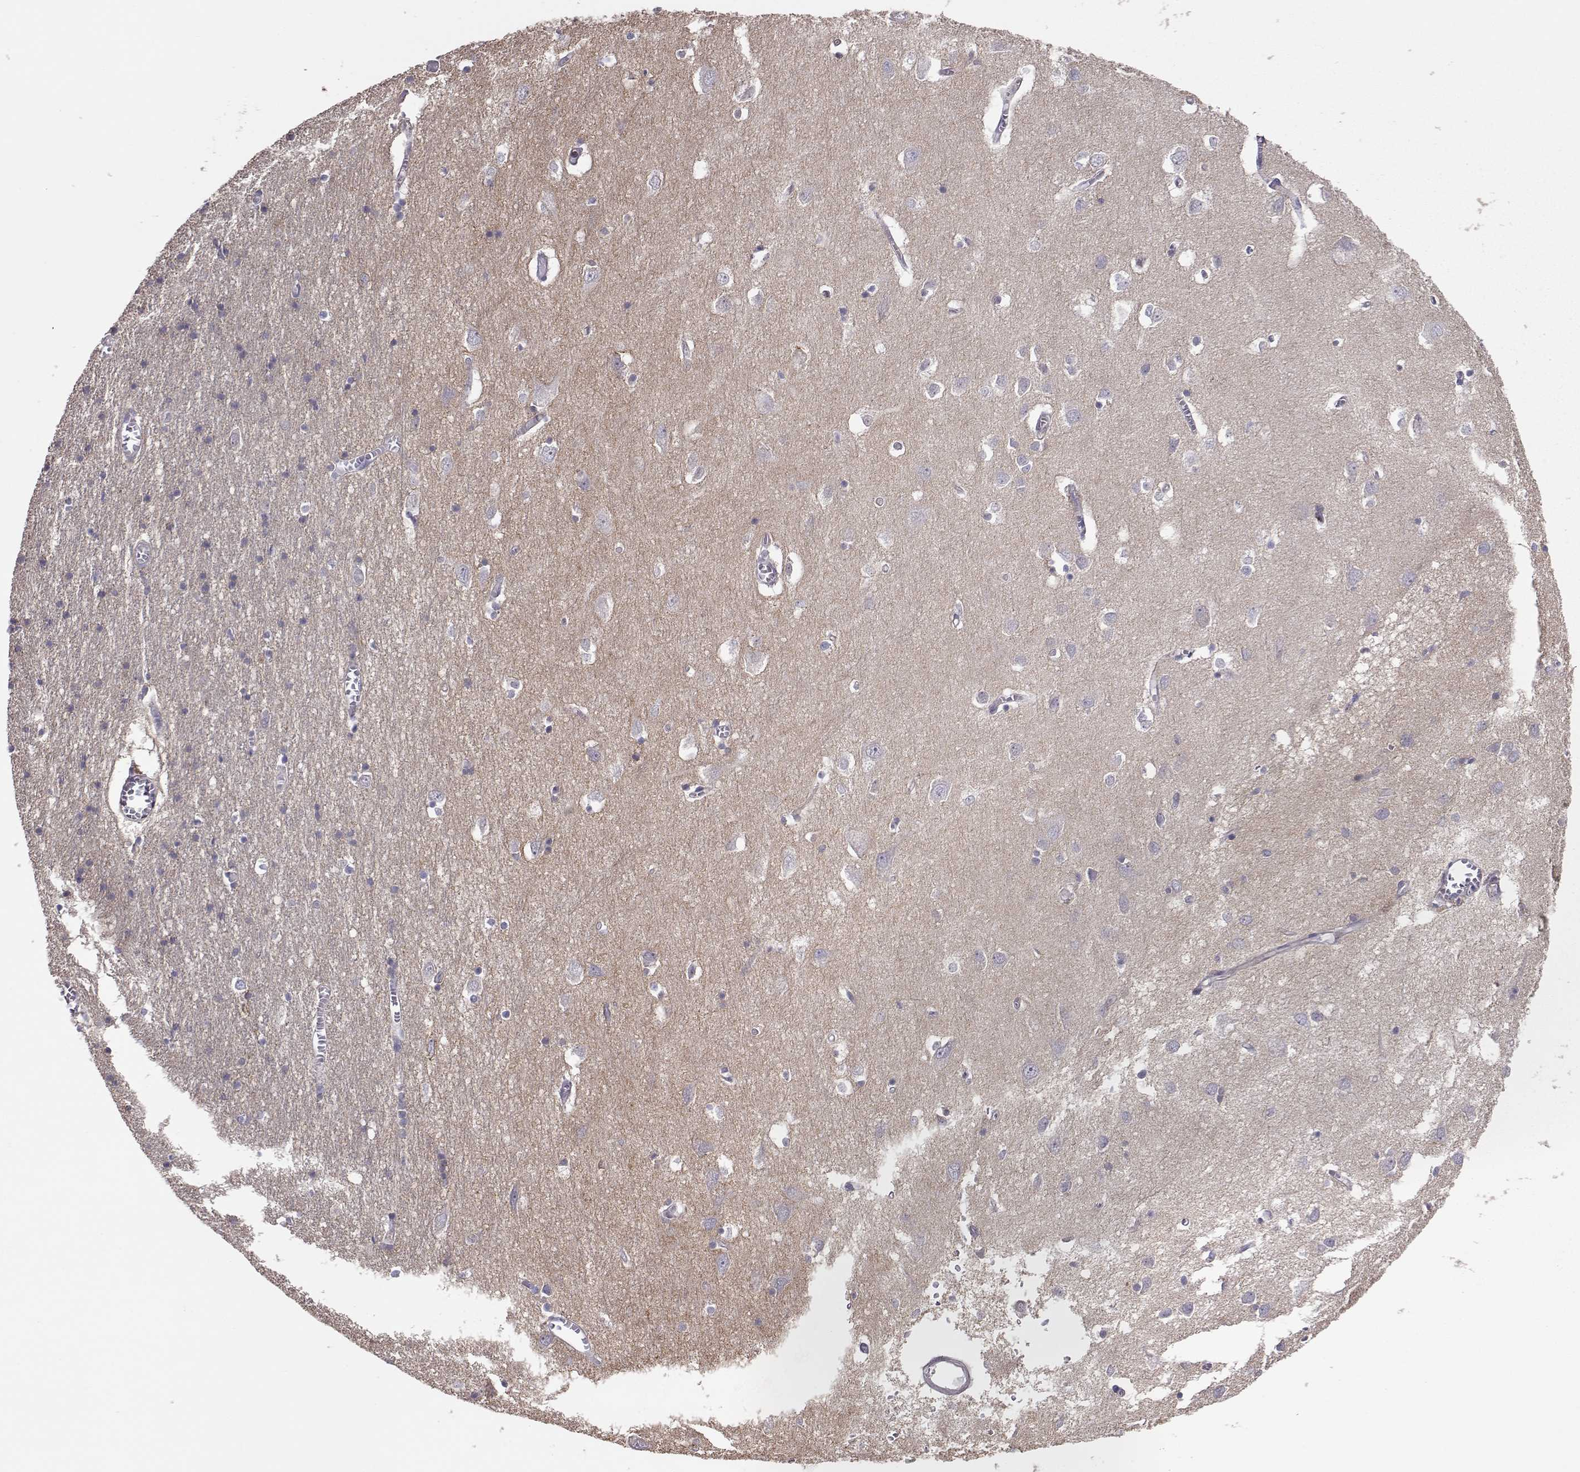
{"staining": {"intensity": "negative", "quantity": "none", "location": "none"}, "tissue": "cerebral cortex", "cell_type": "Endothelial cells", "image_type": "normal", "snomed": [{"axis": "morphology", "description": "Normal tissue, NOS"}, {"axis": "topography", "description": "Cerebral cortex"}], "caption": "Immunohistochemistry of benign cerebral cortex reveals no staining in endothelial cells.", "gene": "NCAM2", "patient": {"sex": "male", "age": 70}}